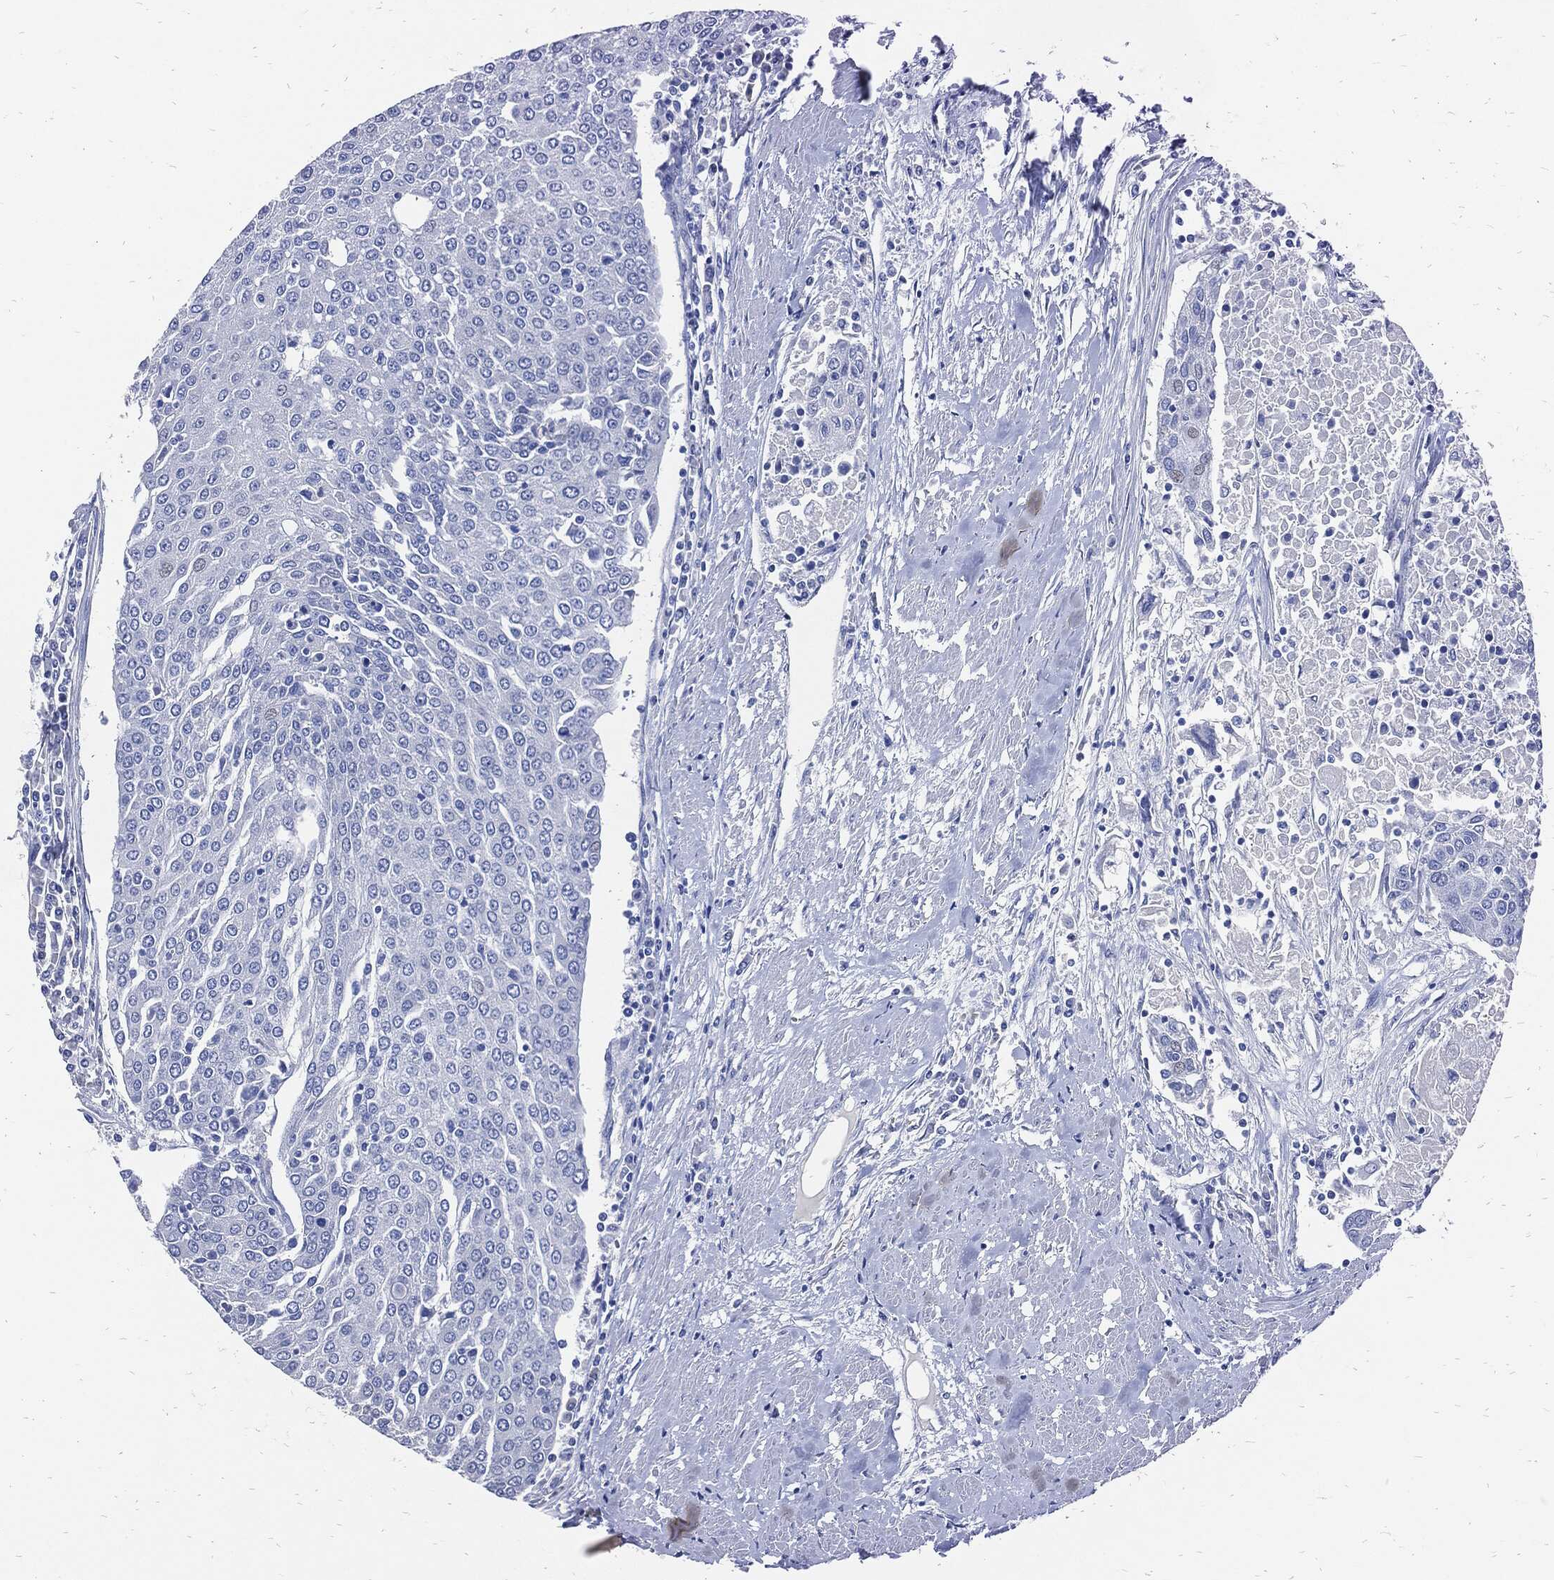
{"staining": {"intensity": "negative", "quantity": "none", "location": "none"}, "tissue": "urothelial cancer", "cell_type": "Tumor cells", "image_type": "cancer", "snomed": [{"axis": "morphology", "description": "Urothelial carcinoma, High grade"}, {"axis": "topography", "description": "Urinary bladder"}], "caption": "Immunohistochemistry photomicrograph of neoplastic tissue: human urothelial cancer stained with DAB (3,3'-diaminobenzidine) exhibits no significant protein expression in tumor cells.", "gene": "FABP4", "patient": {"sex": "female", "age": 85}}